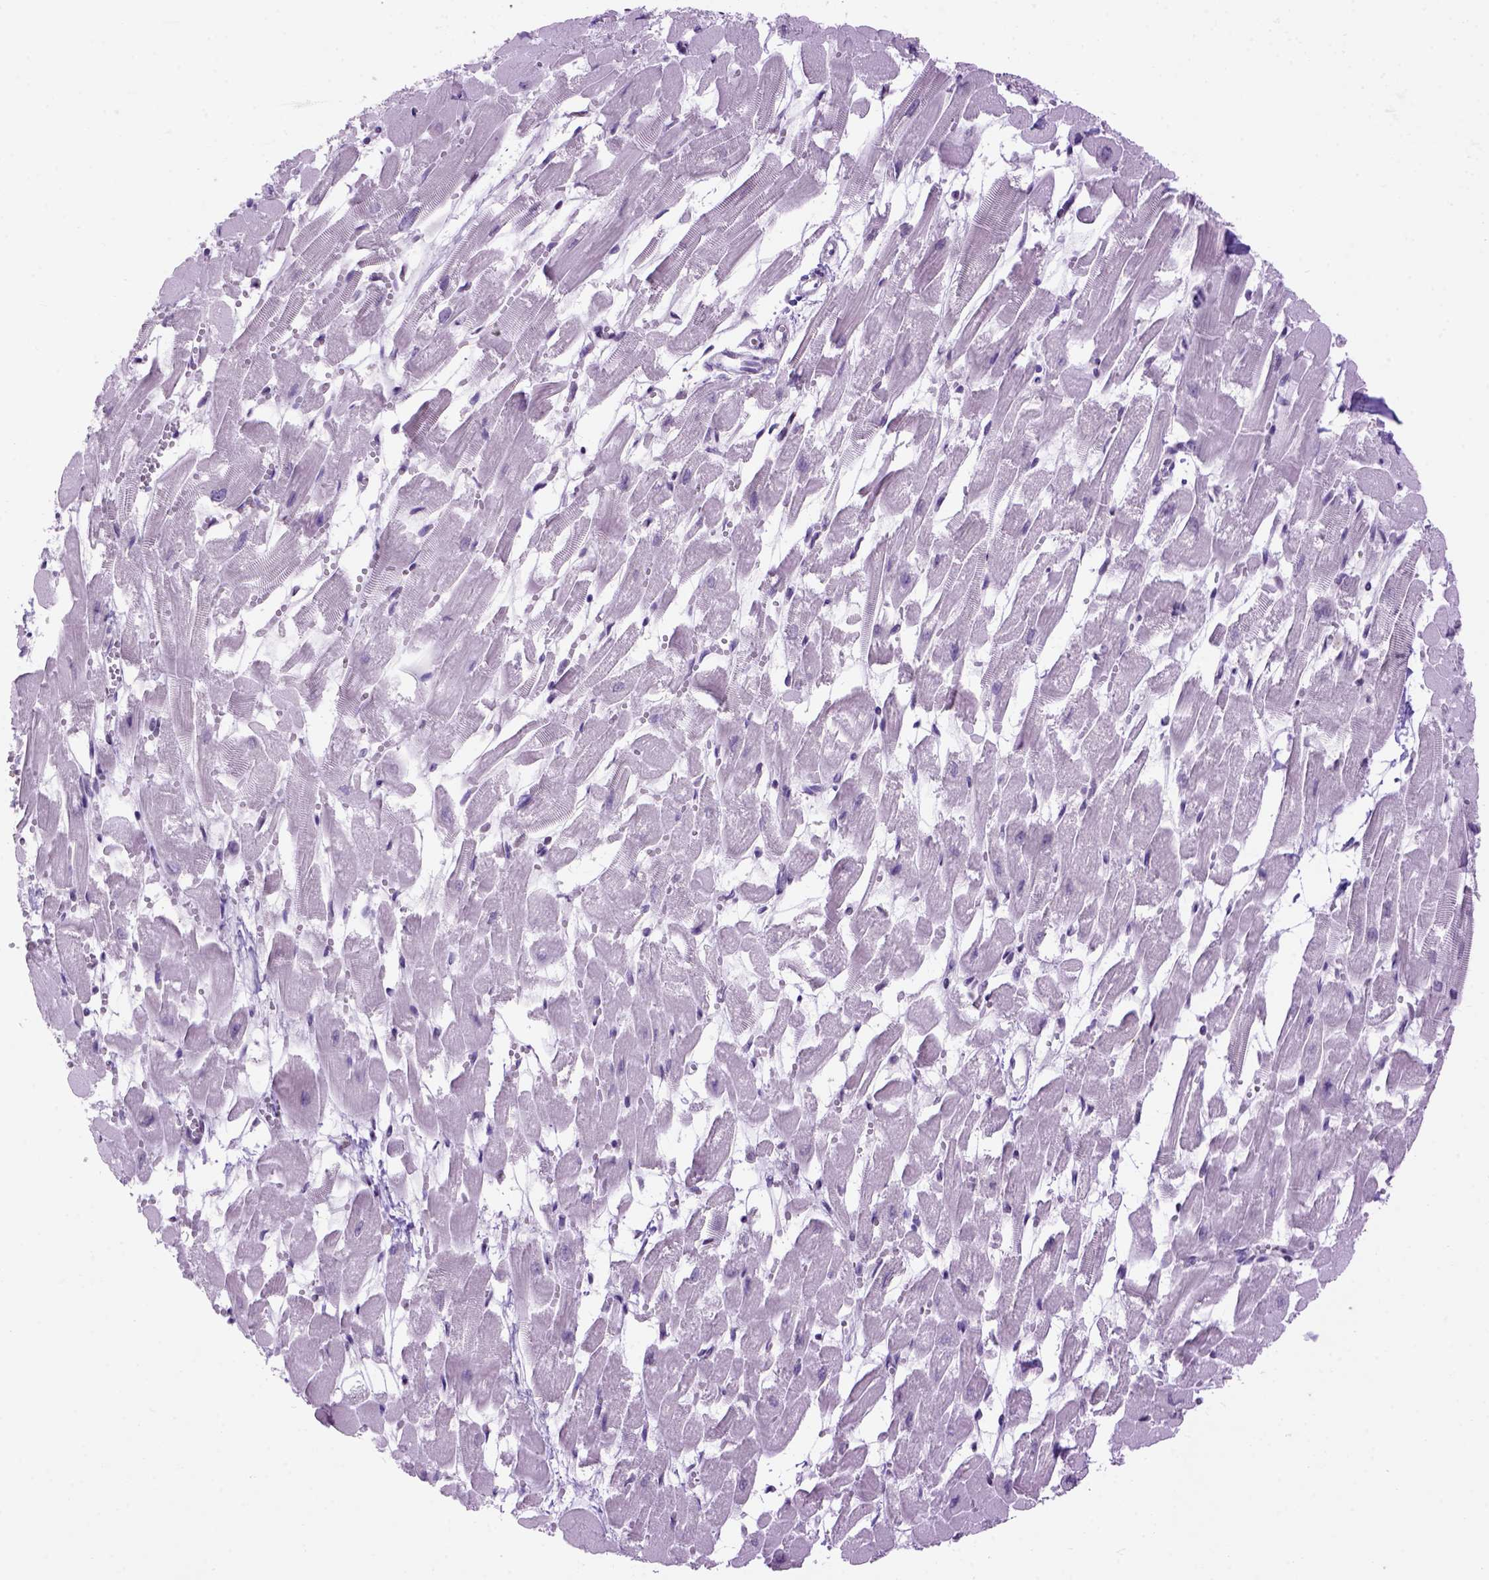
{"staining": {"intensity": "weak", "quantity": "<25%", "location": "nuclear"}, "tissue": "heart muscle", "cell_type": "Cardiomyocytes", "image_type": "normal", "snomed": [{"axis": "morphology", "description": "Normal tissue, NOS"}, {"axis": "topography", "description": "Heart"}], "caption": "This is an immunohistochemistry histopathology image of normal human heart muscle. There is no staining in cardiomyocytes.", "gene": "TBPL1", "patient": {"sex": "female", "age": 52}}